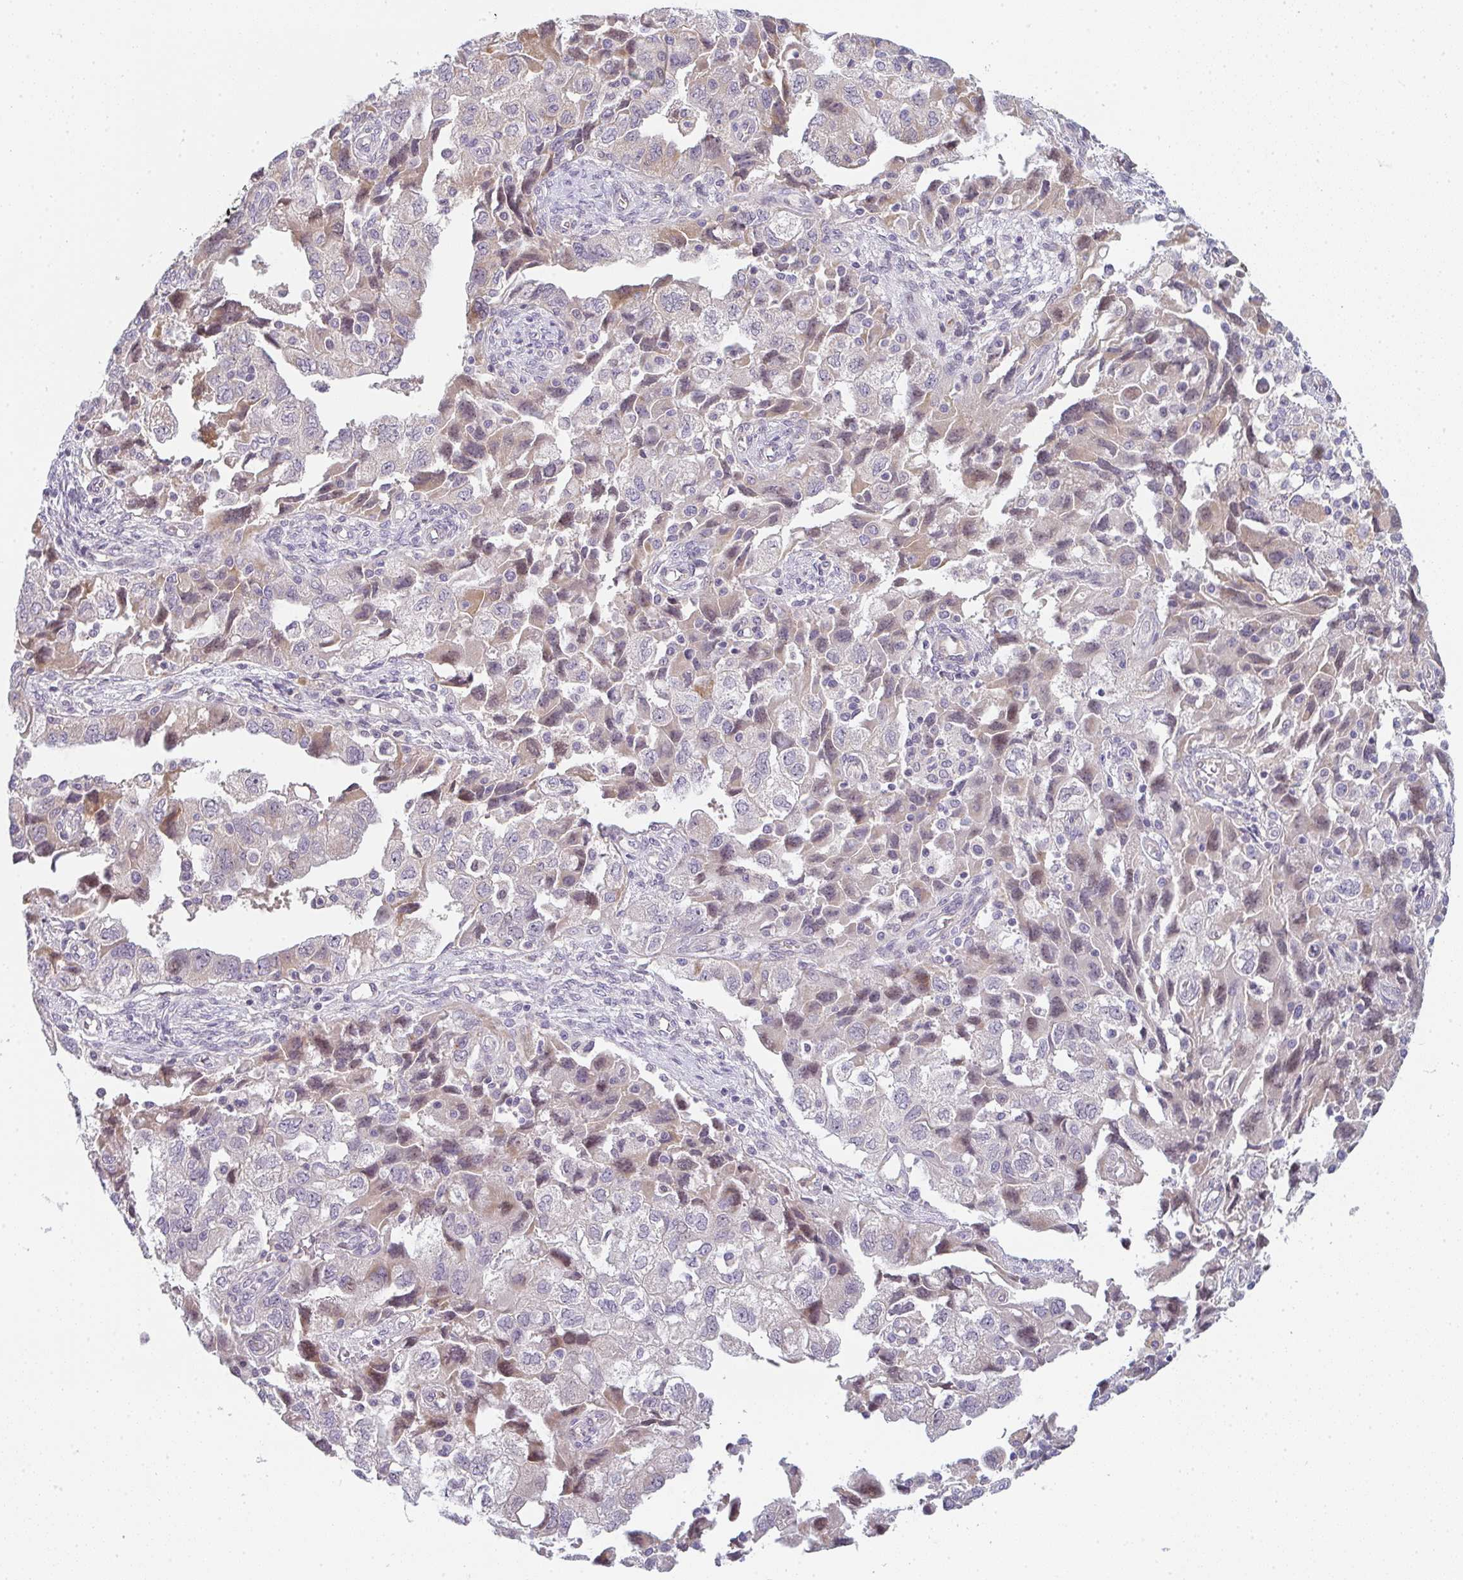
{"staining": {"intensity": "weak", "quantity": "25%-75%", "location": "cytoplasmic/membranous"}, "tissue": "ovarian cancer", "cell_type": "Tumor cells", "image_type": "cancer", "snomed": [{"axis": "morphology", "description": "Carcinoma, NOS"}, {"axis": "morphology", "description": "Cystadenocarcinoma, serous, NOS"}, {"axis": "topography", "description": "Ovary"}], "caption": "About 25%-75% of tumor cells in human ovarian cancer (carcinoma) demonstrate weak cytoplasmic/membranous protein staining as visualized by brown immunohistochemical staining.", "gene": "TNFRSF10A", "patient": {"sex": "female", "age": 69}}